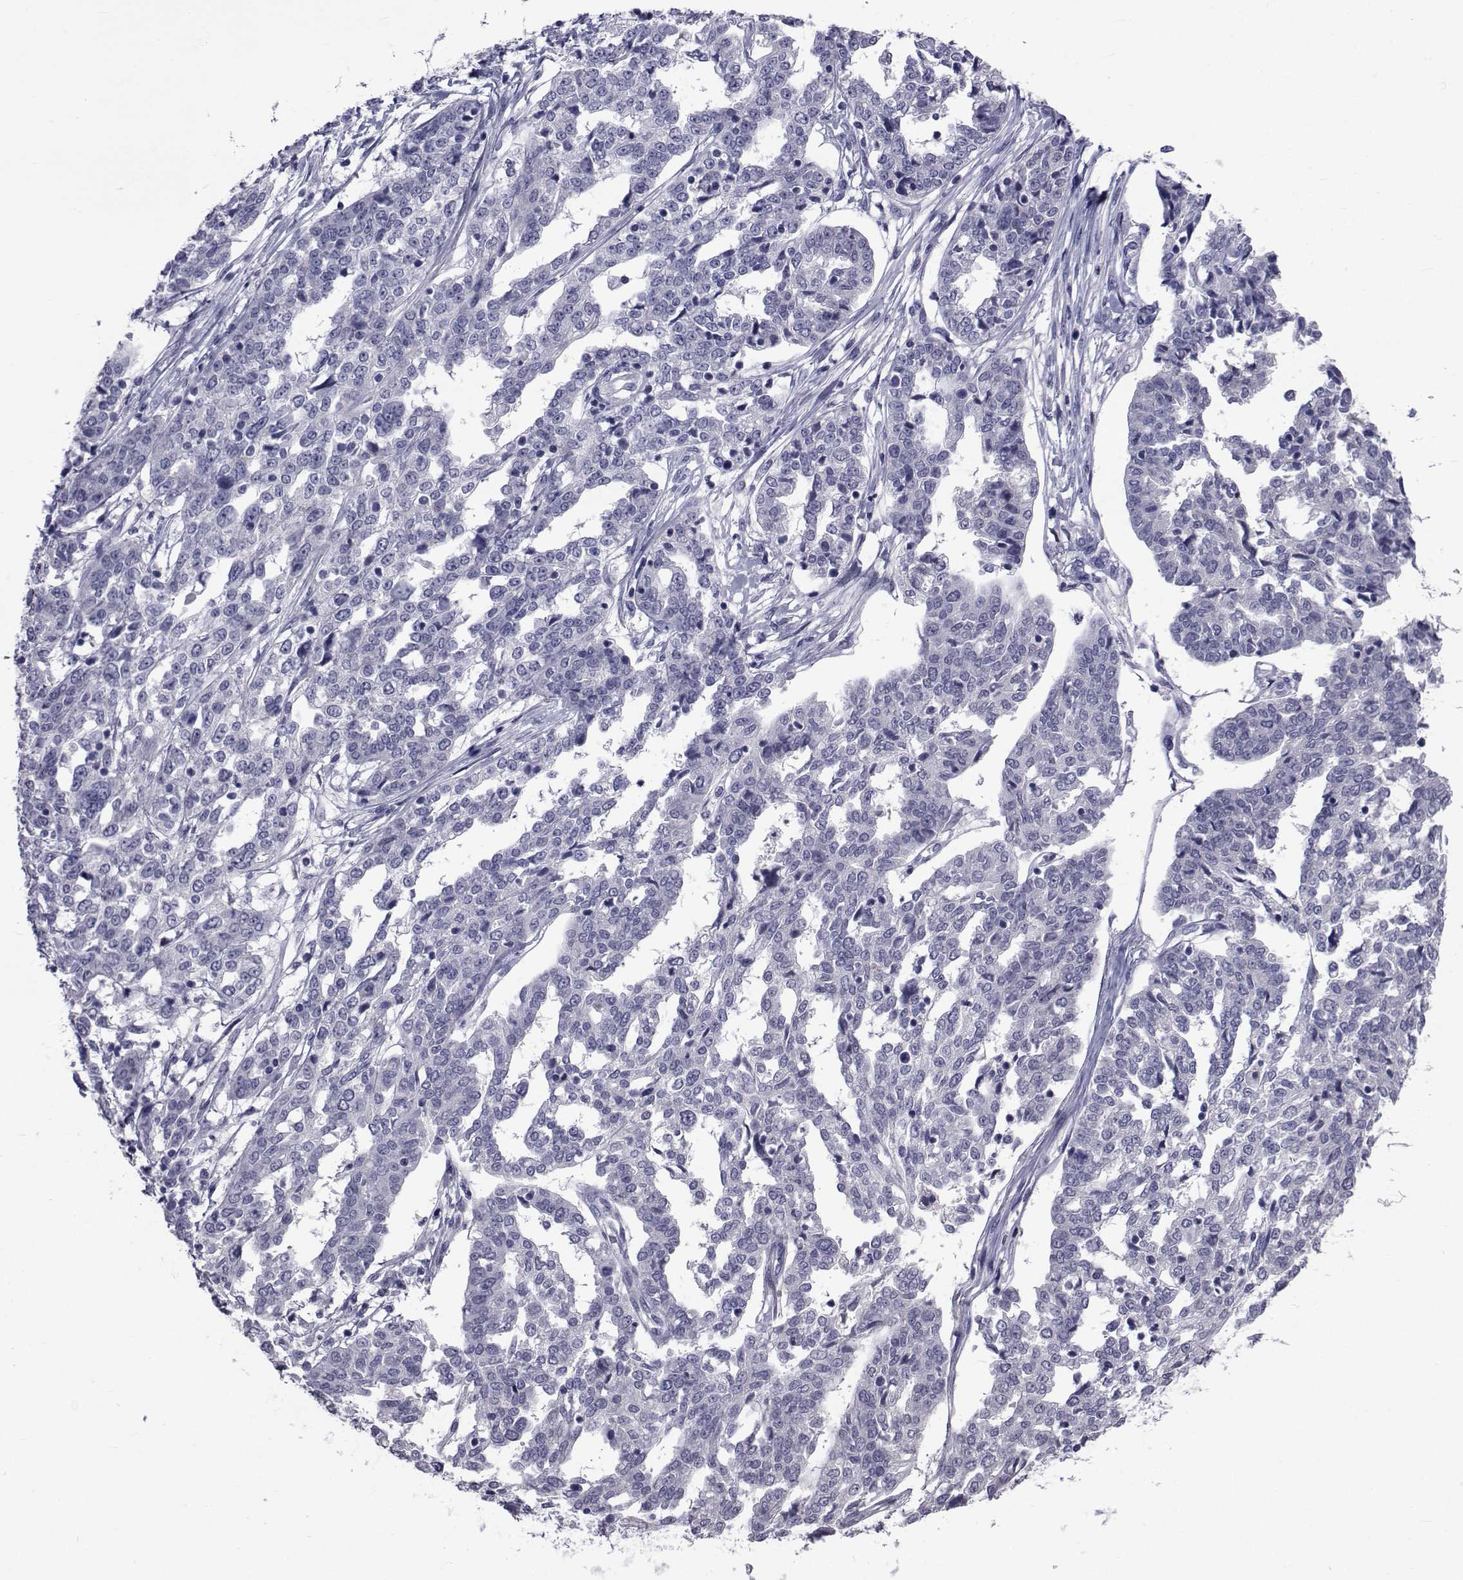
{"staining": {"intensity": "negative", "quantity": "none", "location": "none"}, "tissue": "ovarian cancer", "cell_type": "Tumor cells", "image_type": "cancer", "snomed": [{"axis": "morphology", "description": "Cystadenocarcinoma, serous, NOS"}, {"axis": "topography", "description": "Ovary"}], "caption": "A high-resolution micrograph shows IHC staining of ovarian cancer (serous cystadenocarcinoma), which displays no significant positivity in tumor cells.", "gene": "SEMA5B", "patient": {"sex": "female", "age": 67}}